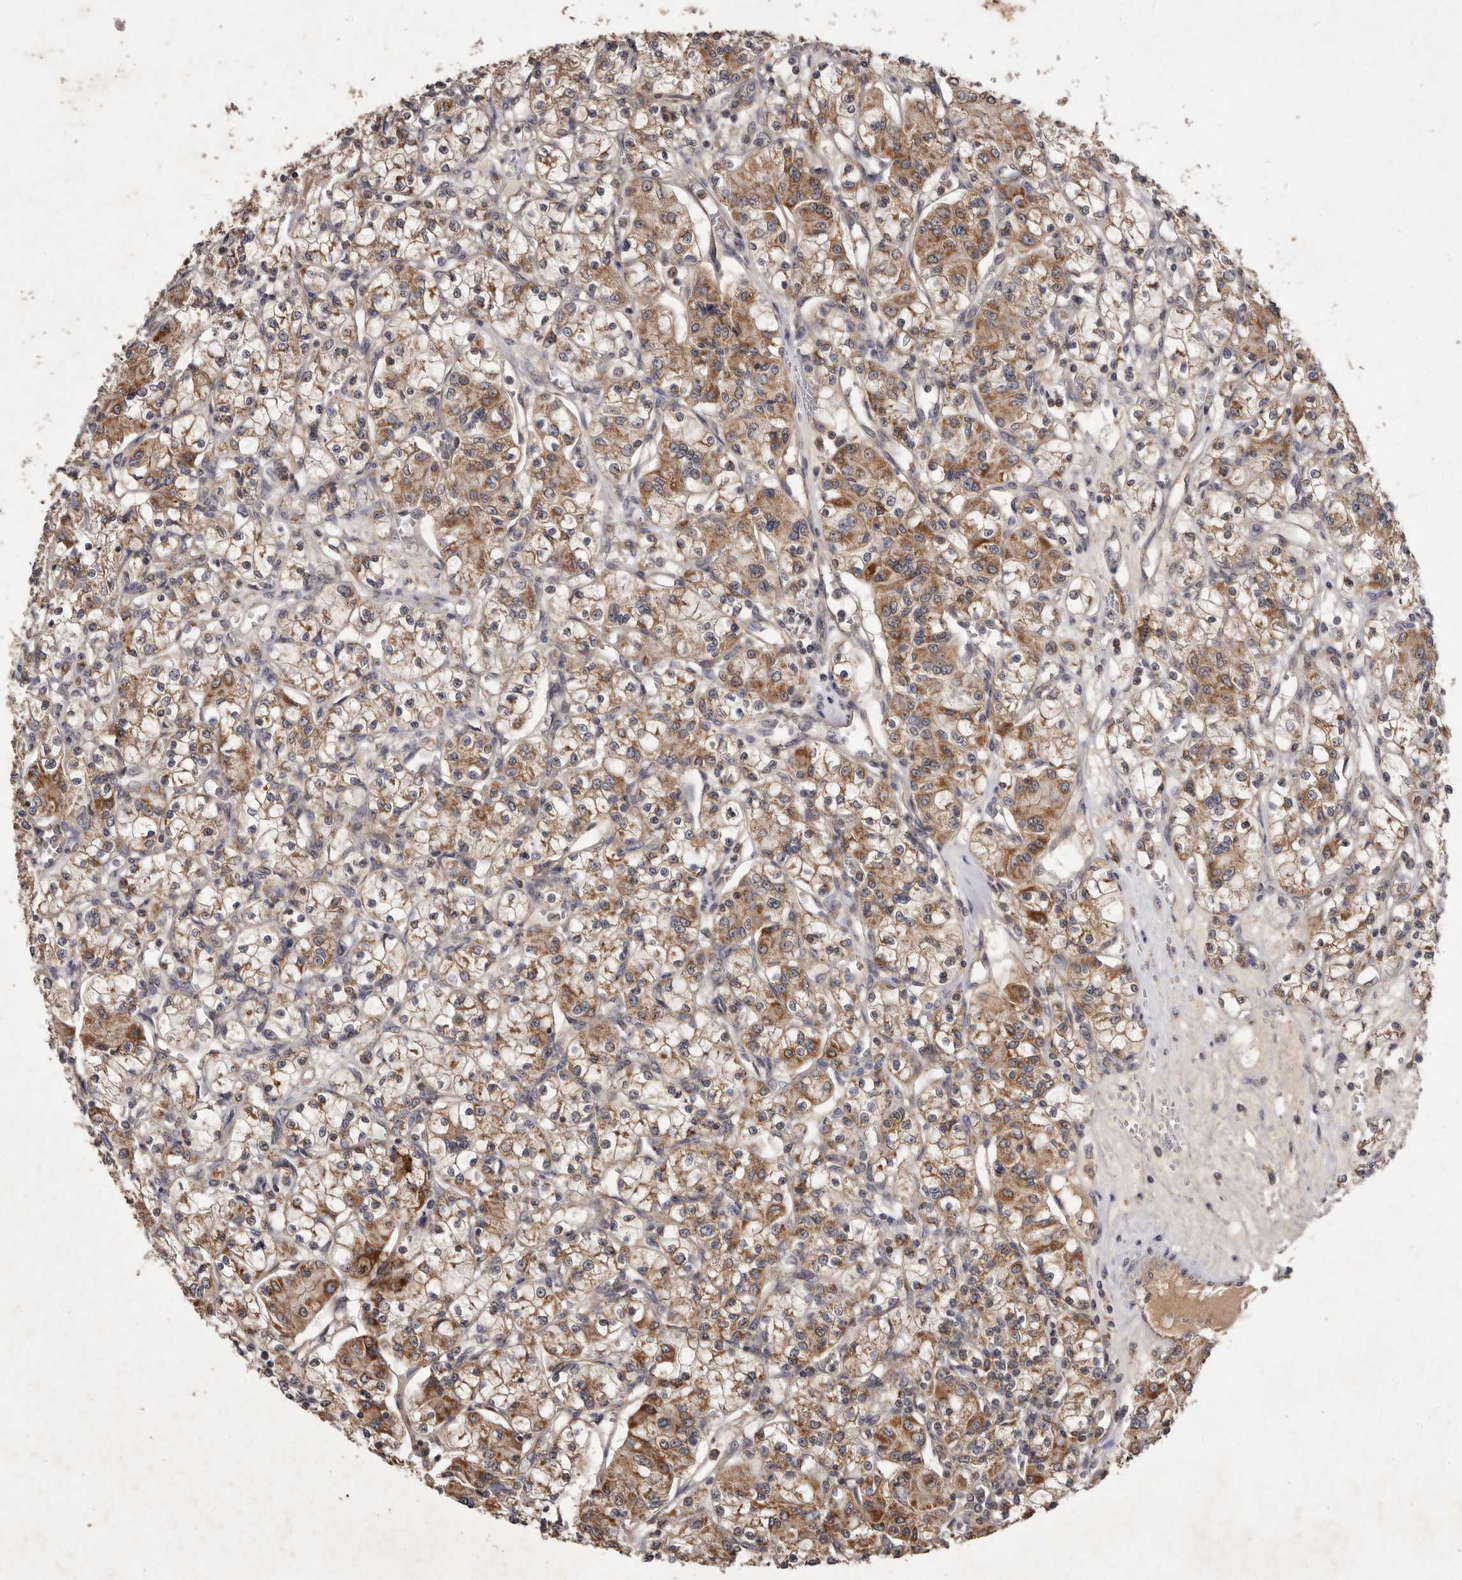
{"staining": {"intensity": "moderate", "quantity": ">75%", "location": "cytoplasmic/membranous"}, "tissue": "renal cancer", "cell_type": "Tumor cells", "image_type": "cancer", "snomed": [{"axis": "morphology", "description": "Adenocarcinoma, NOS"}, {"axis": "topography", "description": "Kidney"}], "caption": "Renal cancer (adenocarcinoma) tissue reveals moderate cytoplasmic/membranous positivity in about >75% of tumor cells", "gene": "FLAD1", "patient": {"sex": "female", "age": 59}}